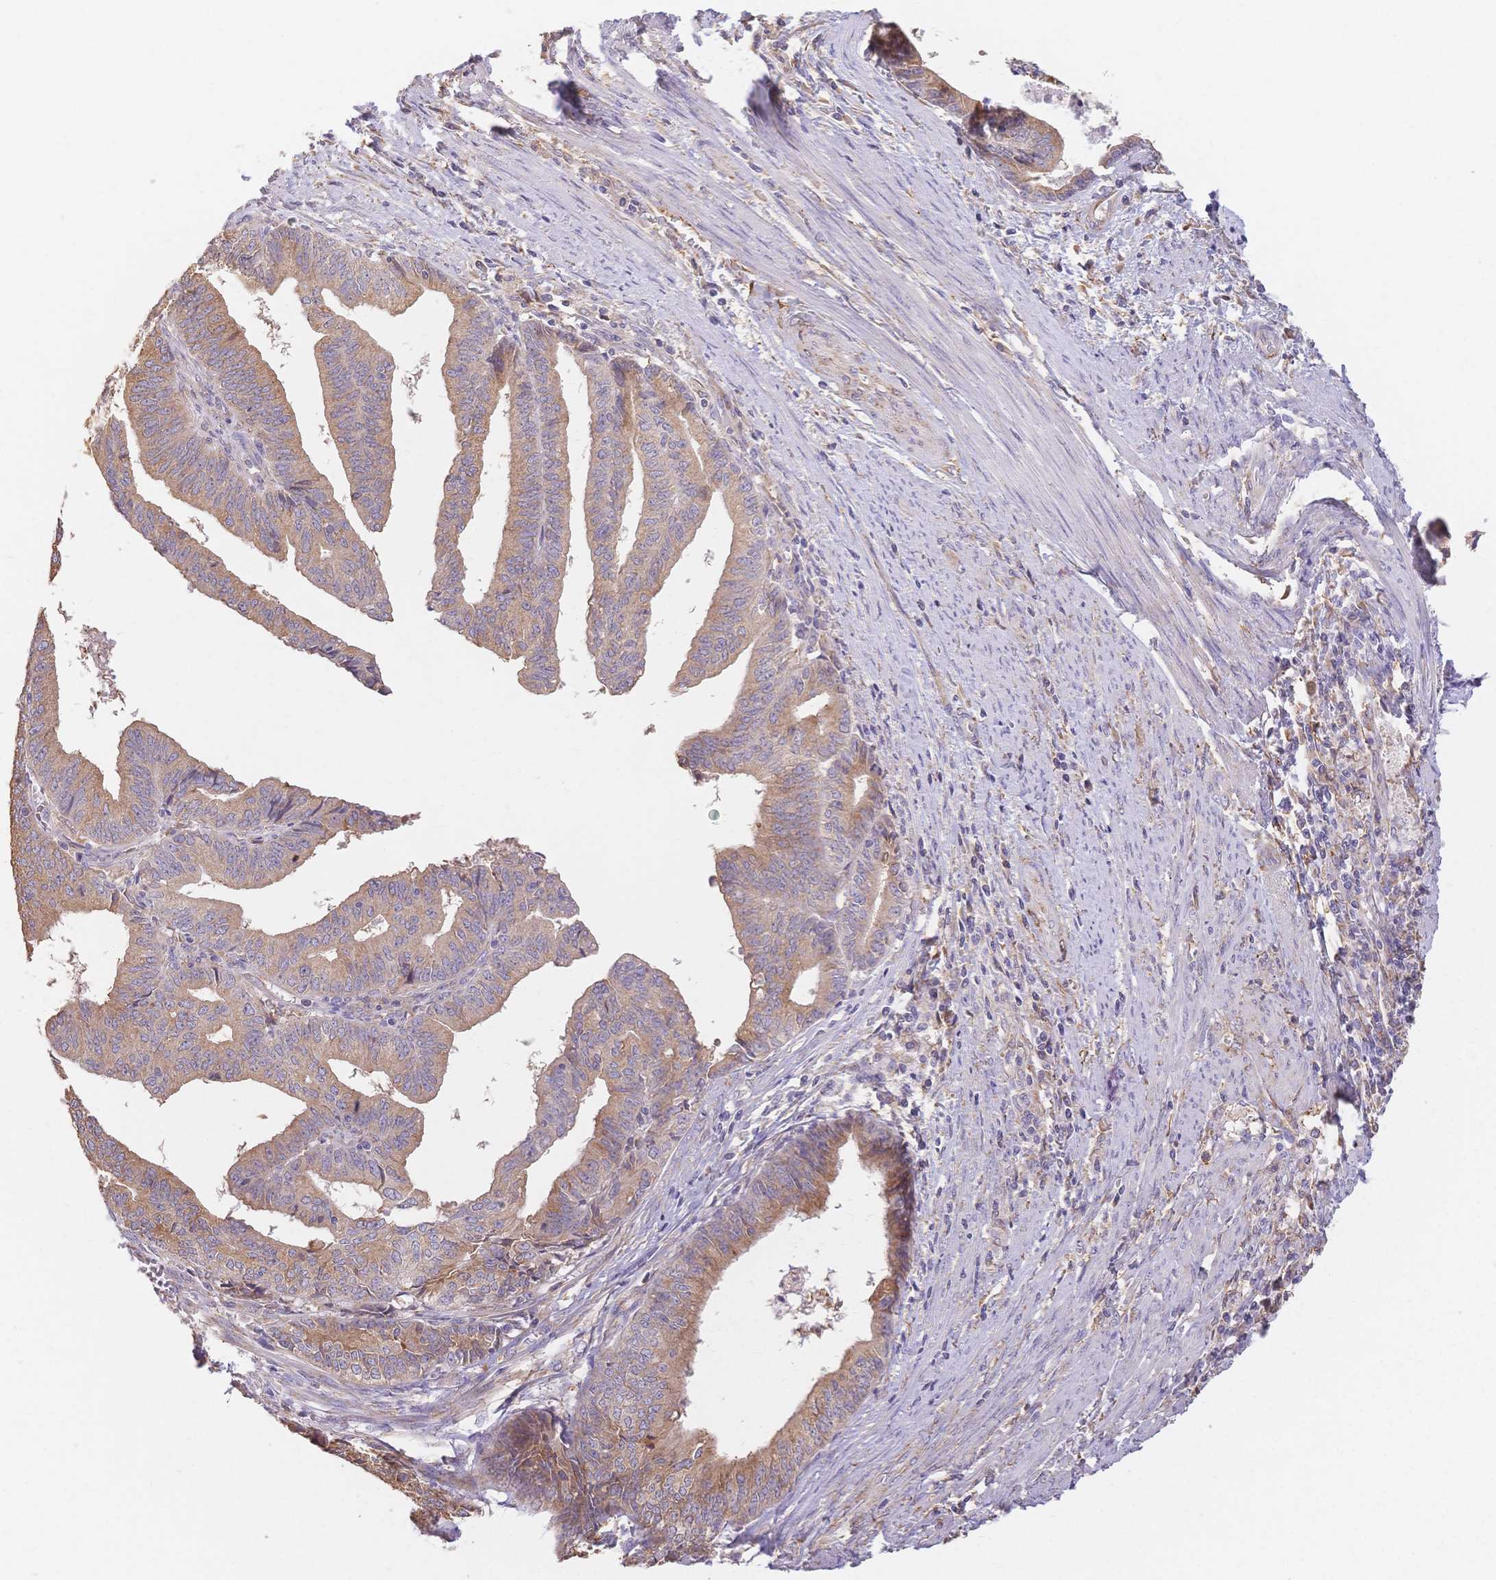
{"staining": {"intensity": "weak", "quantity": ">75%", "location": "cytoplasmic/membranous"}, "tissue": "endometrial cancer", "cell_type": "Tumor cells", "image_type": "cancer", "snomed": [{"axis": "morphology", "description": "Adenocarcinoma, NOS"}, {"axis": "topography", "description": "Endometrium"}], "caption": "This image demonstrates endometrial adenocarcinoma stained with immunohistochemistry (IHC) to label a protein in brown. The cytoplasmic/membranous of tumor cells show weak positivity for the protein. Nuclei are counter-stained blue.", "gene": "HS3ST5", "patient": {"sex": "female", "age": 65}}